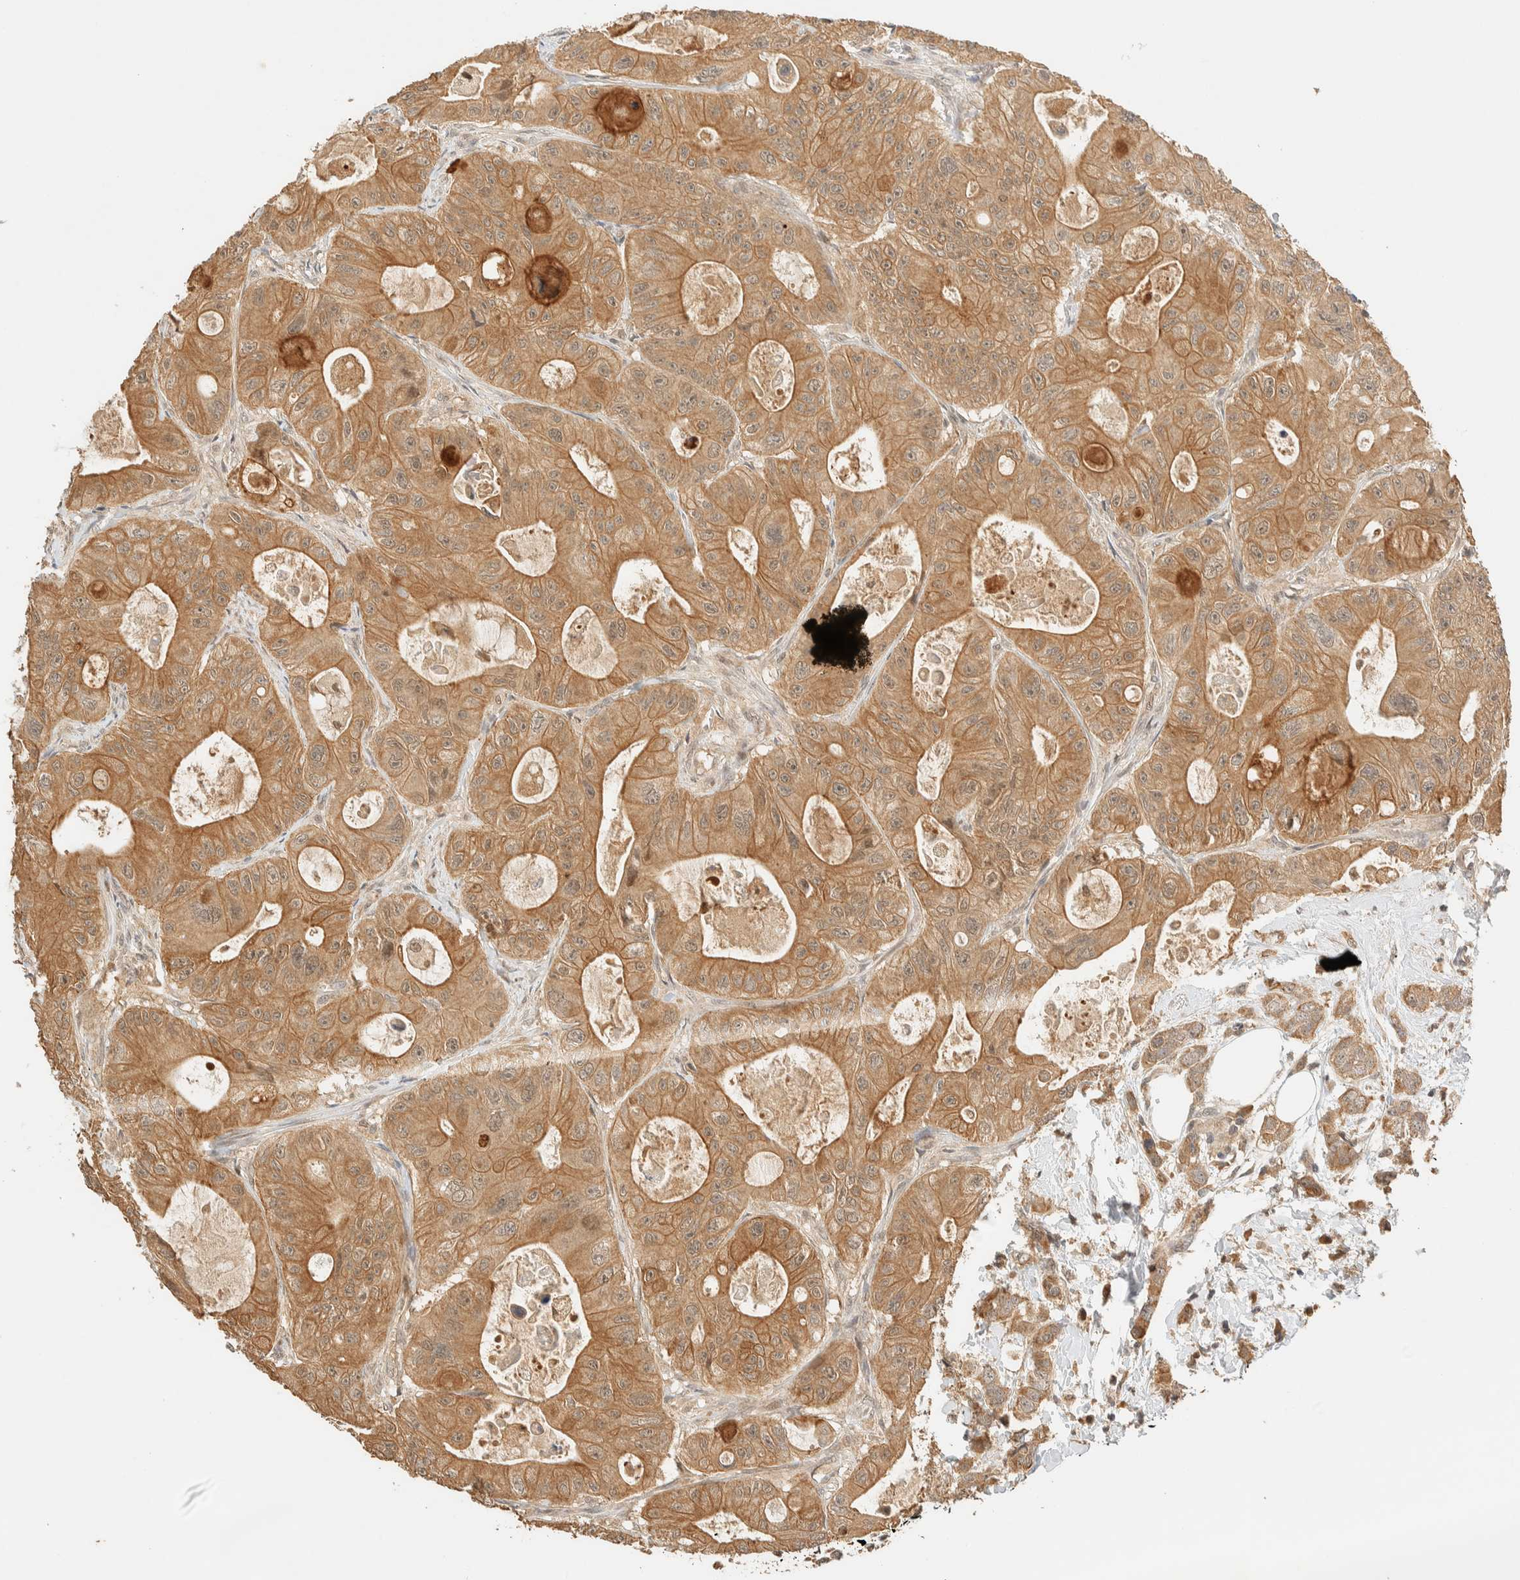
{"staining": {"intensity": "moderate", "quantity": ">75%", "location": "cytoplasmic/membranous"}, "tissue": "colorectal cancer", "cell_type": "Tumor cells", "image_type": "cancer", "snomed": [{"axis": "morphology", "description": "Adenocarcinoma, NOS"}, {"axis": "topography", "description": "Colon"}], "caption": "Immunohistochemical staining of human adenocarcinoma (colorectal) exhibits medium levels of moderate cytoplasmic/membranous protein staining in about >75% of tumor cells. (Stains: DAB (3,3'-diaminobenzidine) in brown, nuclei in blue, Microscopy: brightfield microscopy at high magnification).", "gene": "ZBTB34", "patient": {"sex": "female", "age": 46}}